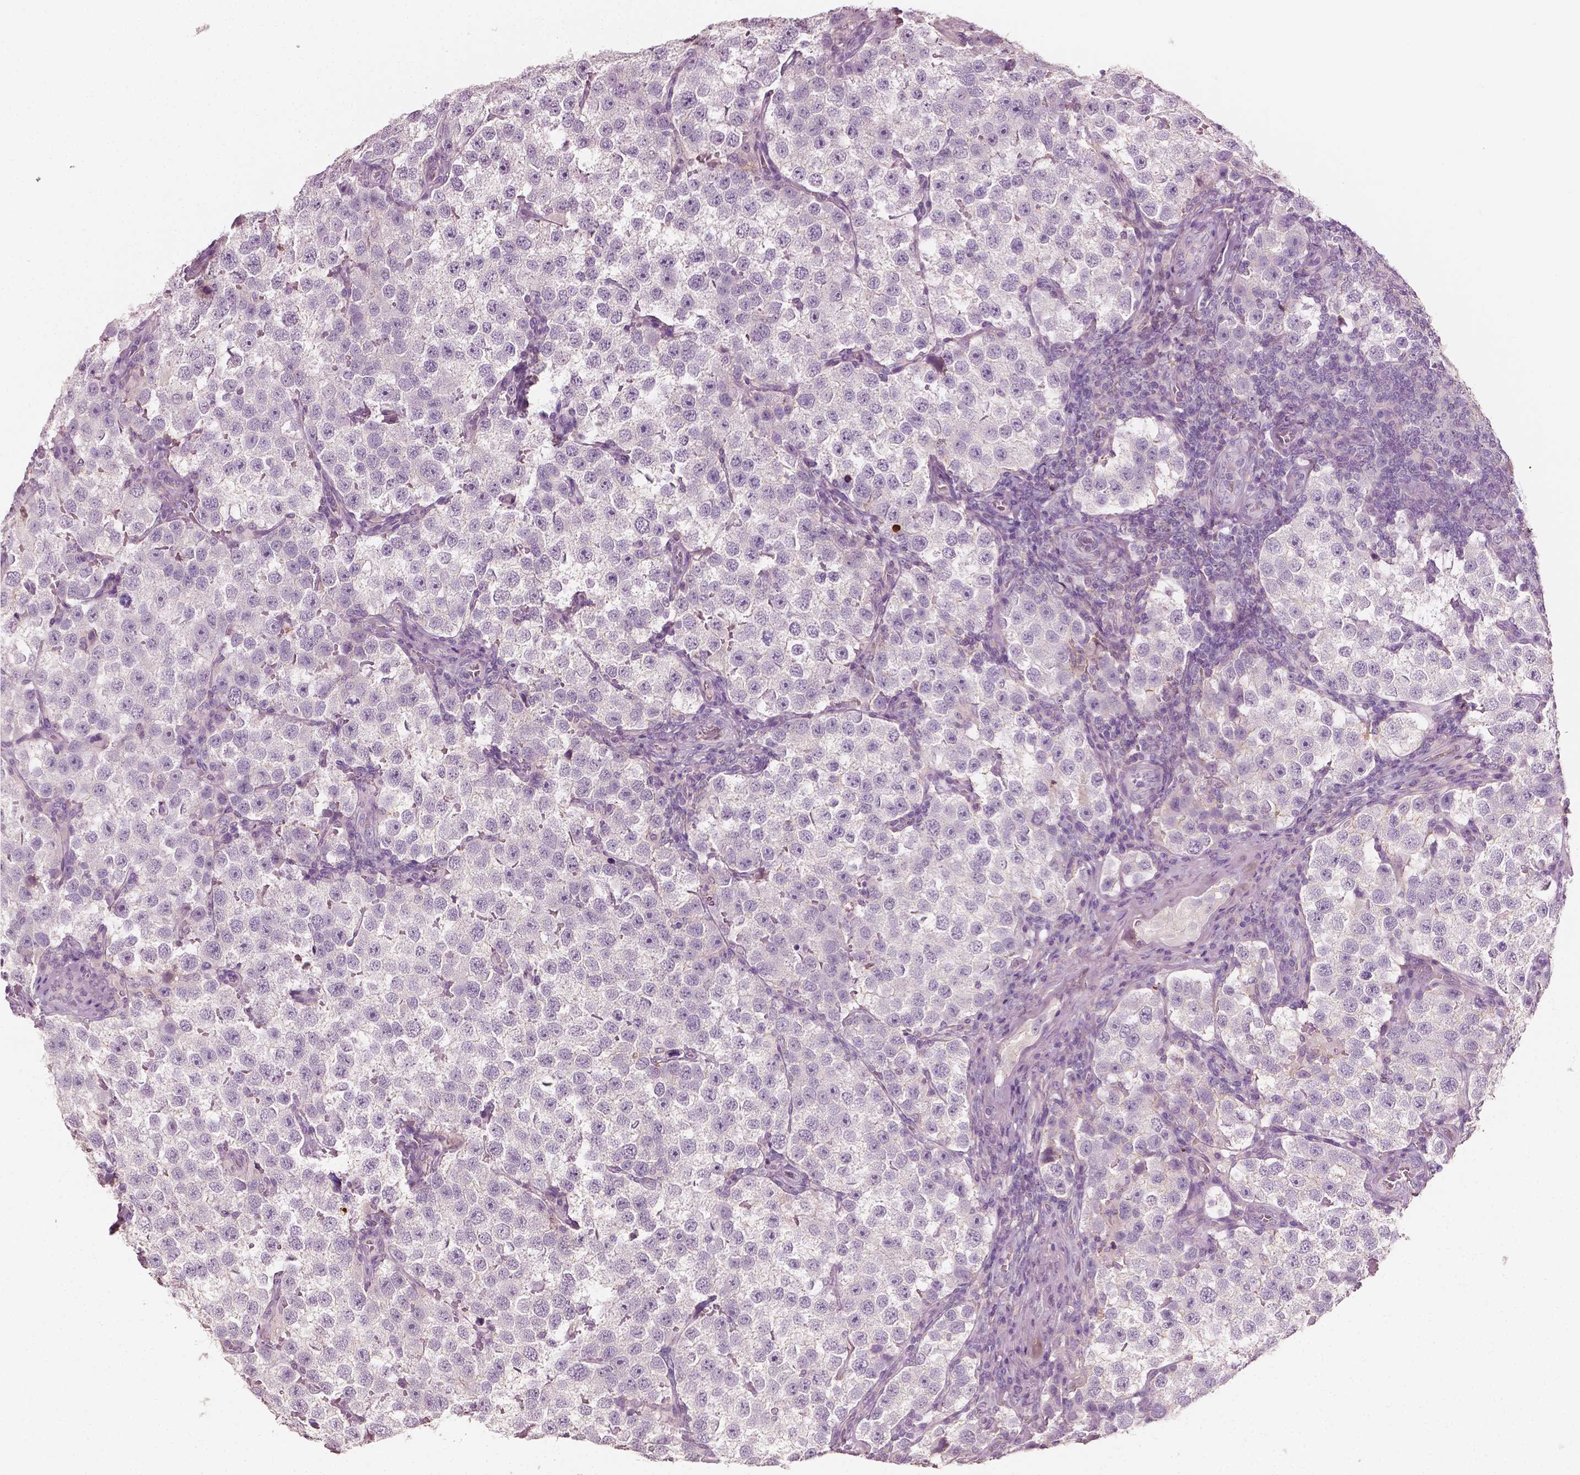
{"staining": {"intensity": "negative", "quantity": "none", "location": "none"}, "tissue": "testis cancer", "cell_type": "Tumor cells", "image_type": "cancer", "snomed": [{"axis": "morphology", "description": "Seminoma, NOS"}, {"axis": "topography", "description": "Testis"}], "caption": "Testis seminoma was stained to show a protein in brown. There is no significant staining in tumor cells.", "gene": "APOA4", "patient": {"sex": "male", "age": 37}}